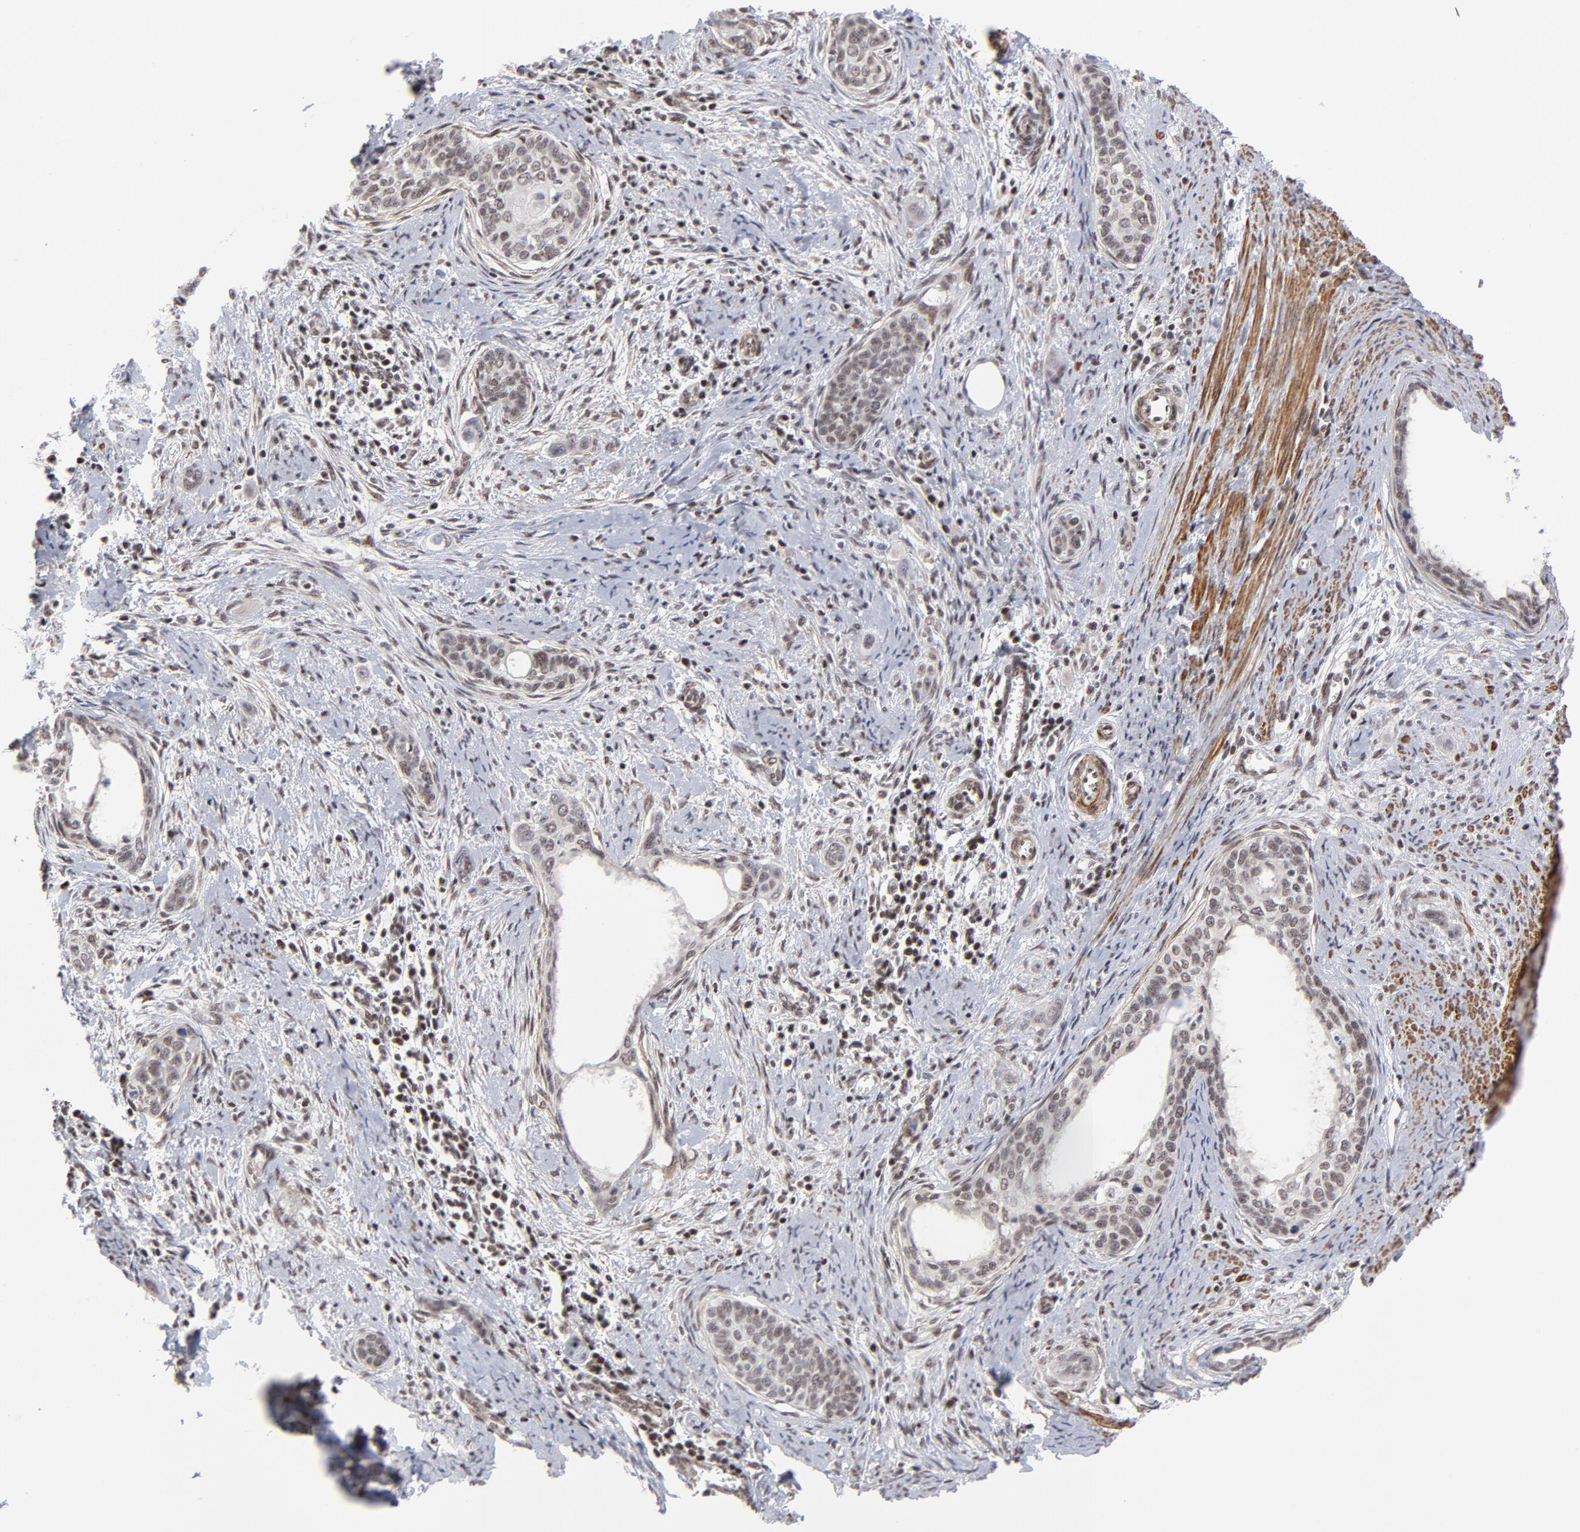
{"staining": {"intensity": "moderate", "quantity": ">75%", "location": "nuclear"}, "tissue": "cervical cancer", "cell_type": "Tumor cells", "image_type": "cancer", "snomed": [{"axis": "morphology", "description": "Squamous cell carcinoma, NOS"}, {"axis": "topography", "description": "Cervix"}], "caption": "IHC (DAB (3,3'-diaminobenzidine)) staining of squamous cell carcinoma (cervical) reveals moderate nuclear protein staining in approximately >75% of tumor cells.", "gene": "CTCF", "patient": {"sex": "female", "age": 33}}